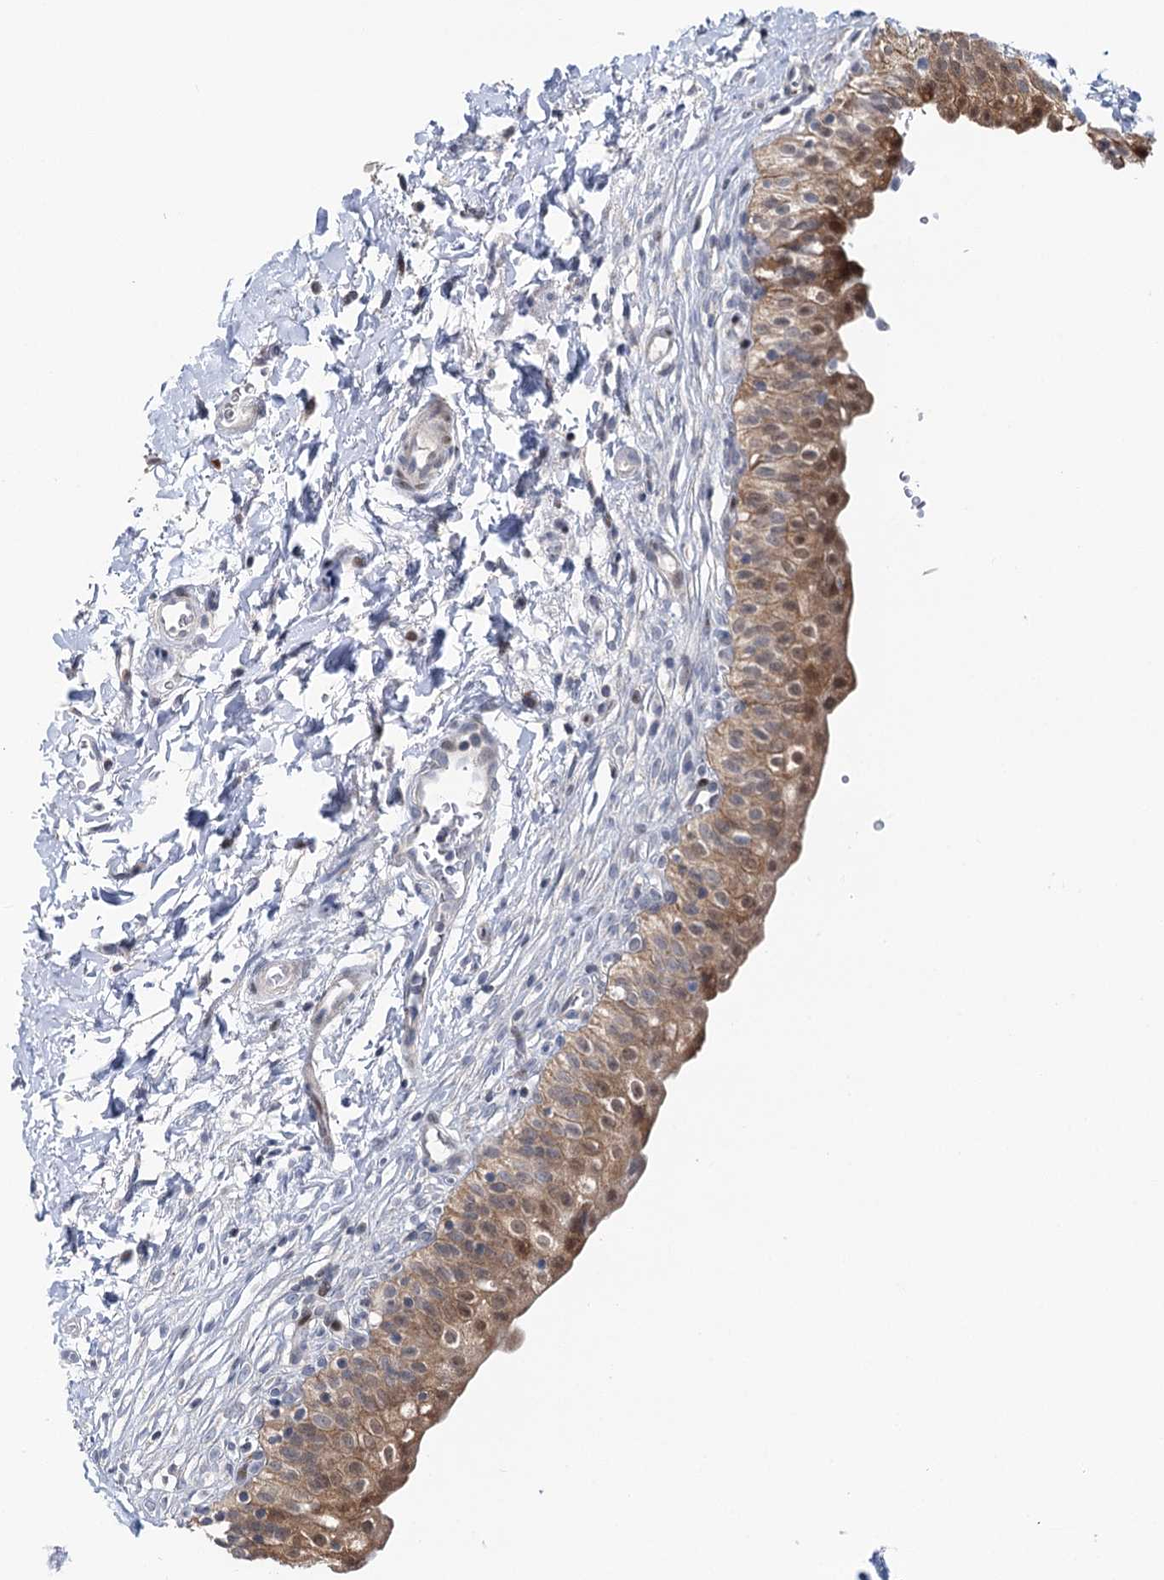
{"staining": {"intensity": "moderate", "quantity": ">75%", "location": "cytoplasmic/membranous"}, "tissue": "urinary bladder", "cell_type": "Urothelial cells", "image_type": "normal", "snomed": [{"axis": "morphology", "description": "Normal tissue, NOS"}, {"axis": "topography", "description": "Urinary bladder"}], "caption": "This is a micrograph of immunohistochemistry (IHC) staining of benign urinary bladder, which shows moderate expression in the cytoplasmic/membranous of urothelial cells.", "gene": "PTGR1", "patient": {"sex": "male", "age": 55}}